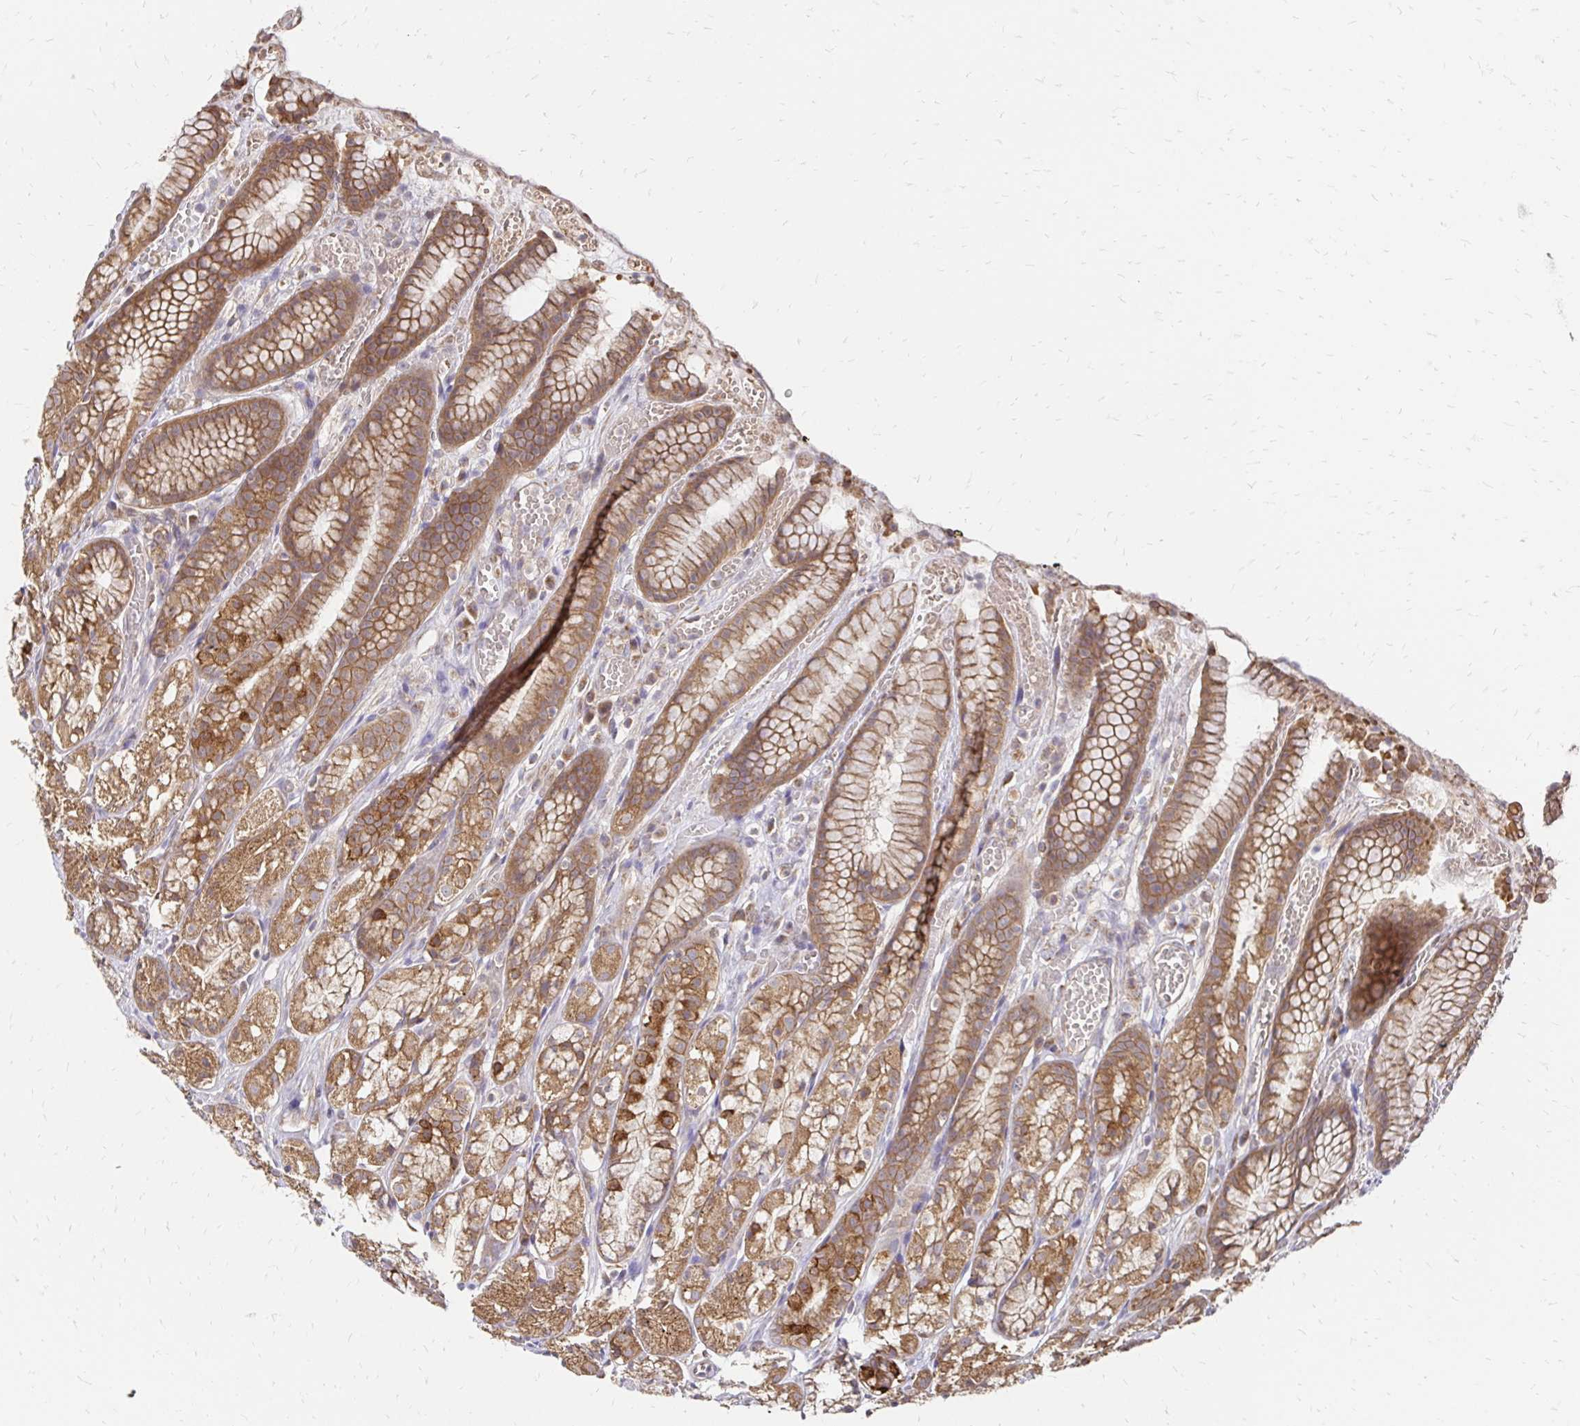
{"staining": {"intensity": "moderate", "quantity": ">75%", "location": "cytoplasmic/membranous"}, "tissue": "stomach", "cell_type": "Glandular cells", "image_type": "normal", "snomed": [{"axis": "morphology", "description": "Normal tissue, NOS"}, {"axis": "topography", "description": "Smooth muscle"}, {"axis": "topography", "description": "Stomach"}], "caption": "A histopathology image of stomach stained for a protein reveals moderate cytoplasmic/membranous brown staining in glandular cells.", "gene": "ZW10", "patient": {"sex": "male", "age": 70}}